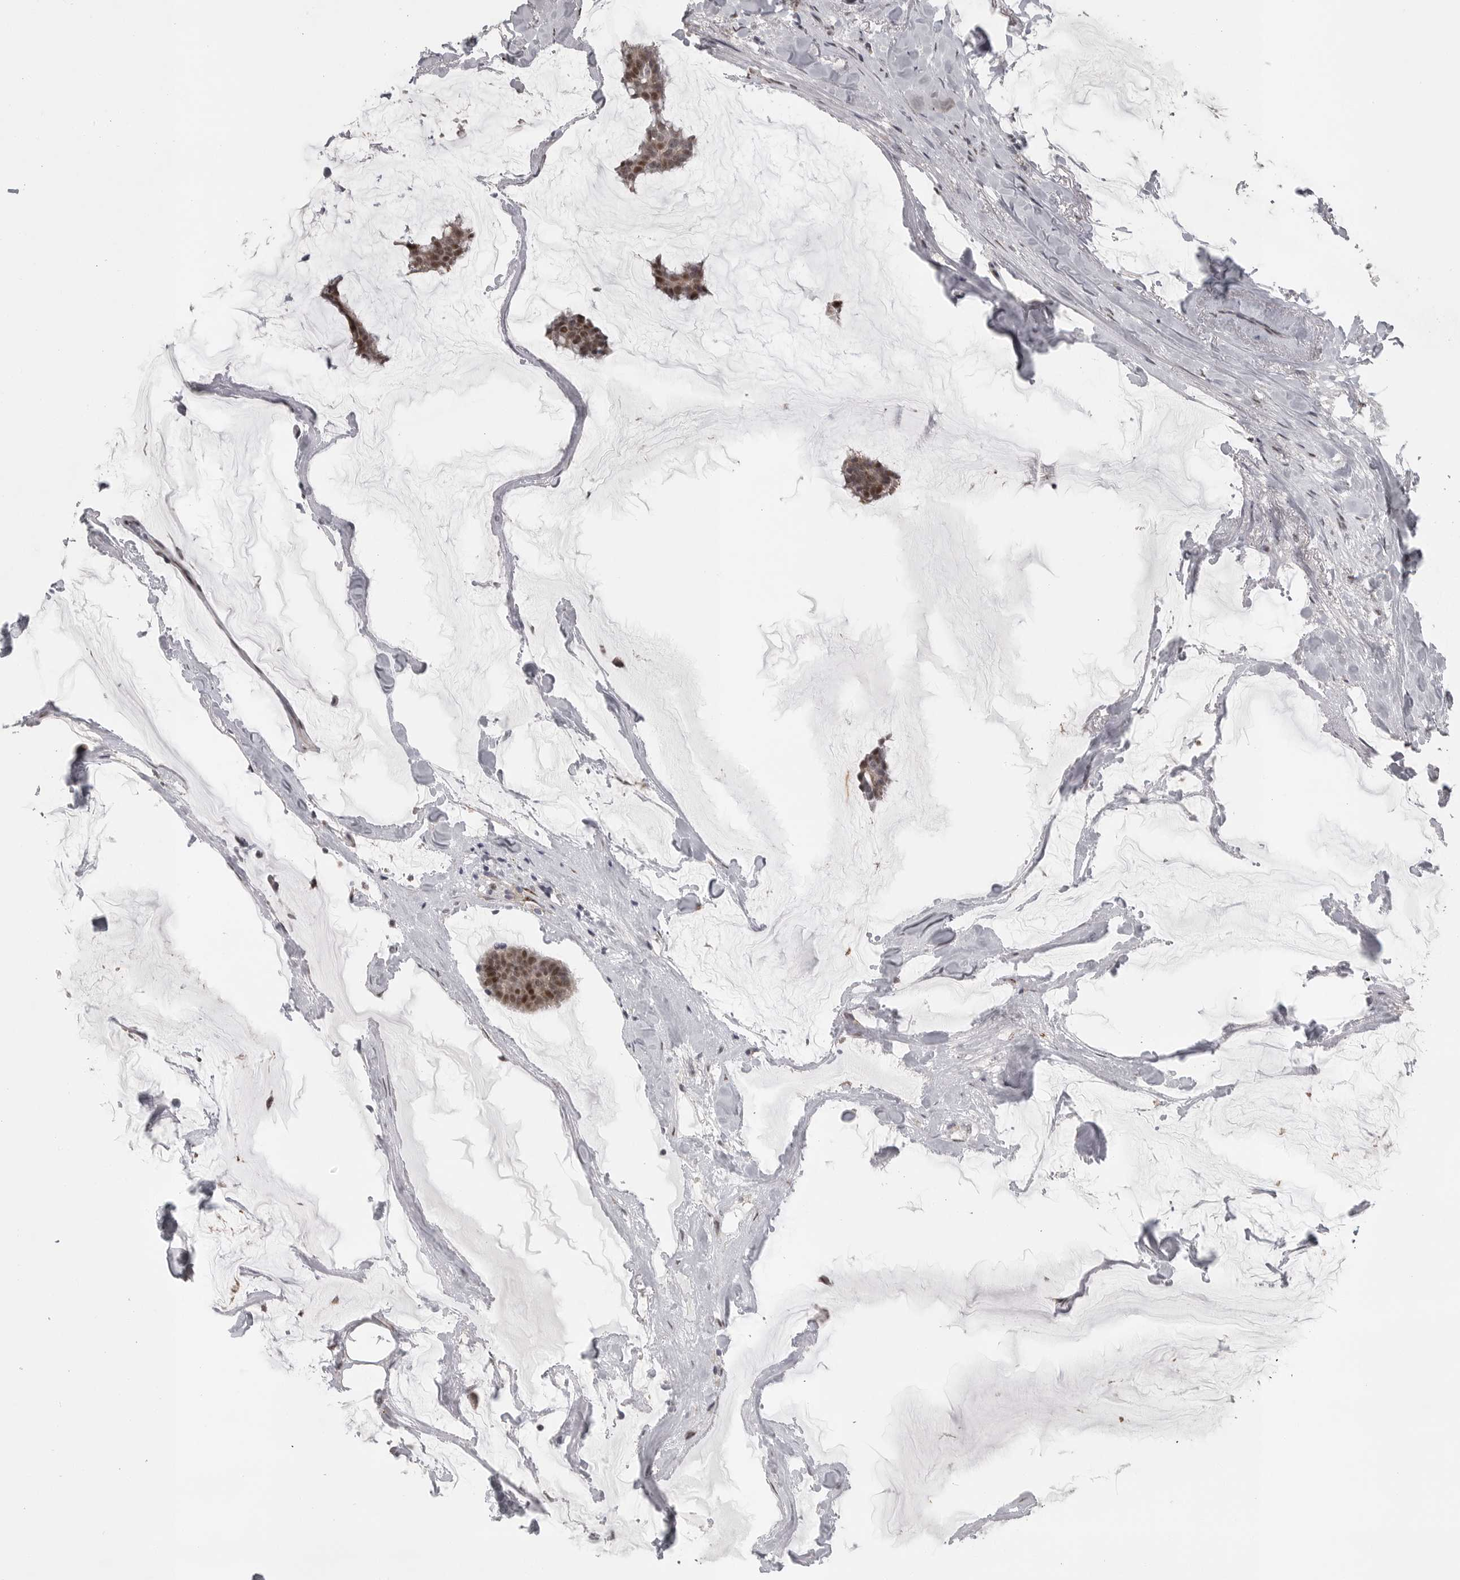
{"staining": {"intensity": "moderate", "quantity": ">75%", "location": "nuclear"}, "tissue": "breast cancer", "cell_type": "Tumor cells", "image_type": "cancer", "snomed": [{"axis": "morphology", "description": "Duct carcinoma"}, {"axis": "topography", "description": "Breast"}], "caption": "Breast intraductal carcinoma was stained to show a protein in brown. There is medium levels of moderate nuclear expression in about >75% of tumor cells. (DAB = brown stain, brightfield microscopy at high magnification).", "gene": "POLE2", "patient": {"sex": "female", "age": 93}}